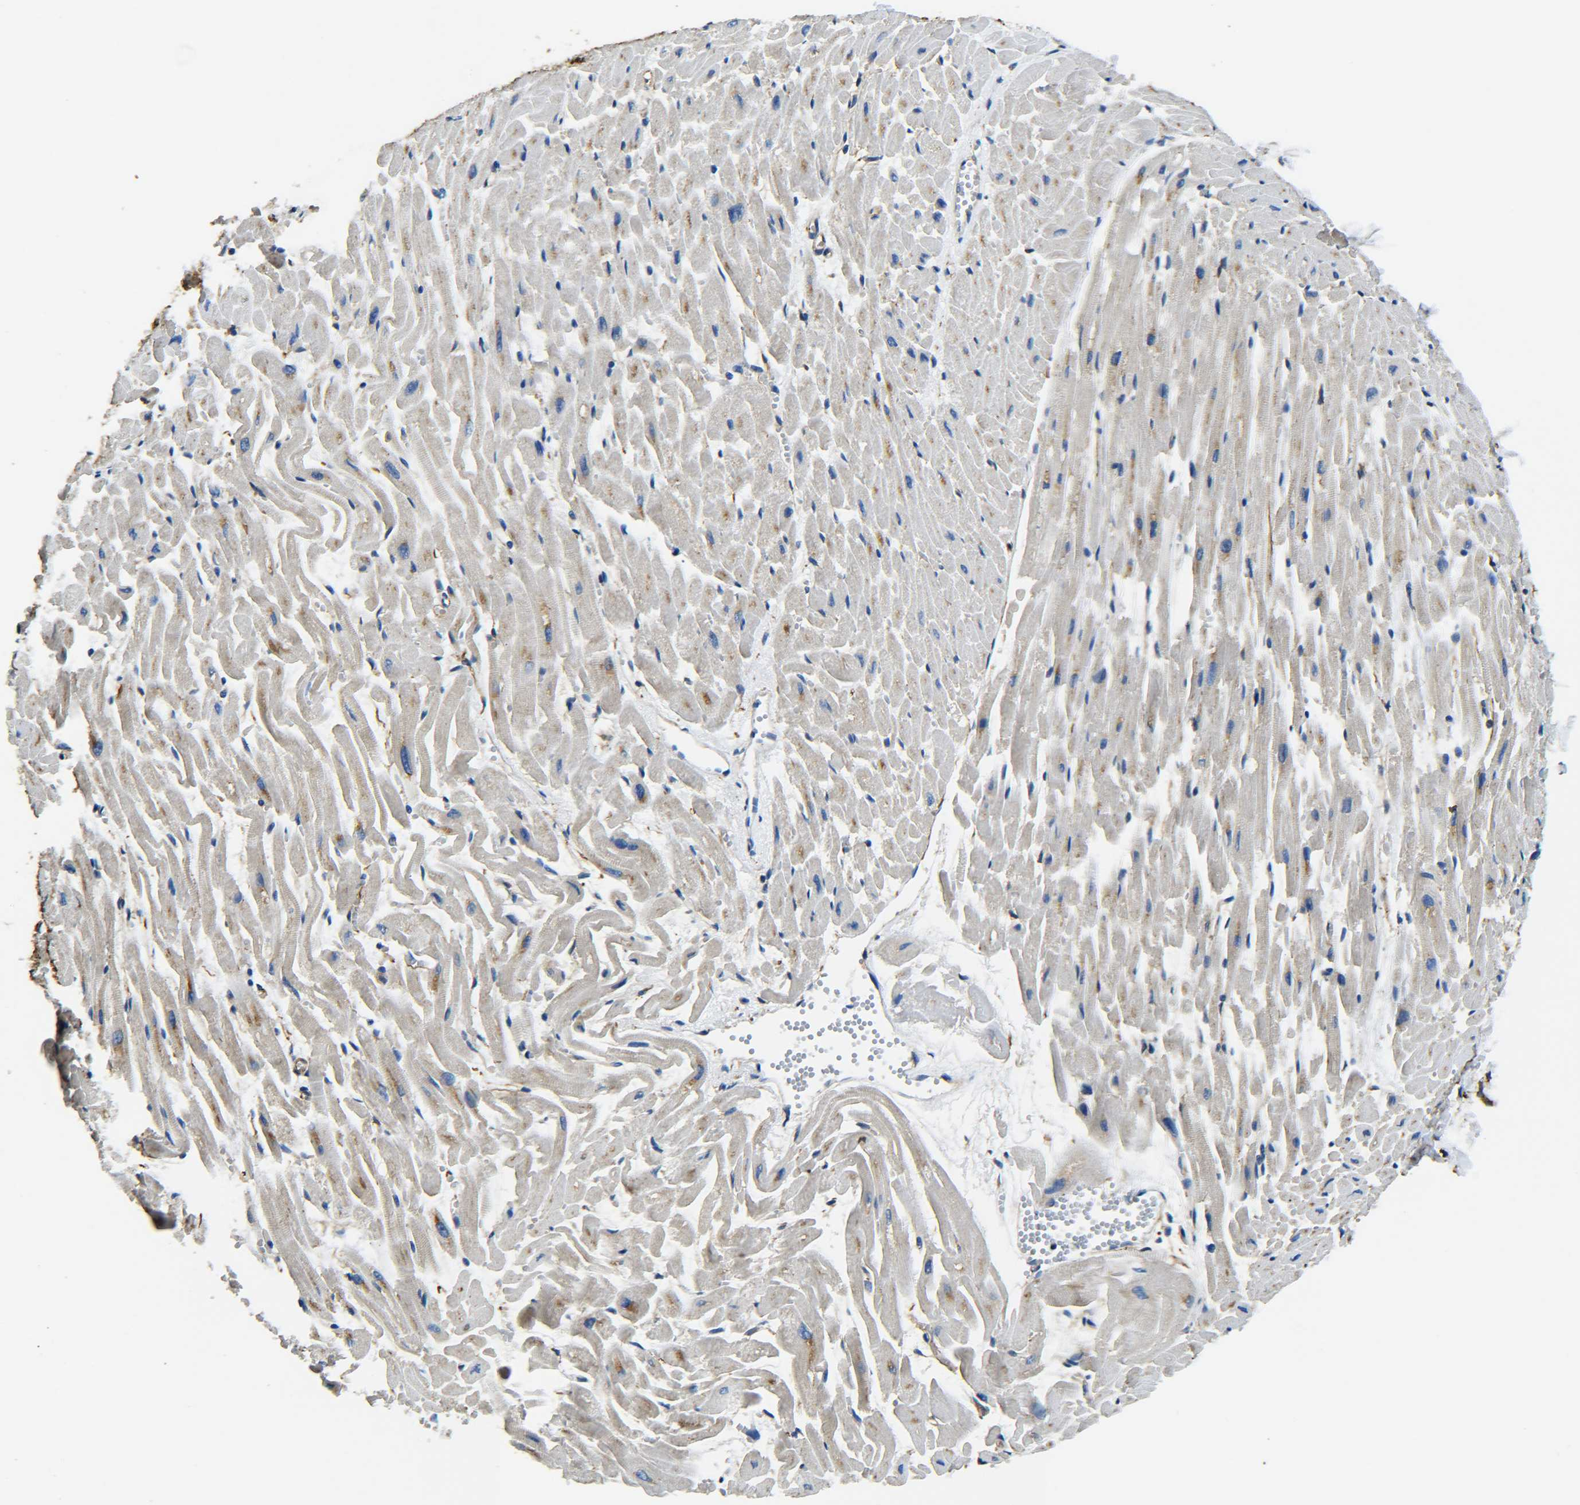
{"staining": {"intensity": "moderate", "quantity": "25%-75%", "location": "cytoplasmic/membranous"}, "tissue": "heart muscle", "cell_type": "Cardiomyocytes", "image_type": "normal", "snomed": [{"axis": "morphology", "description": "Normal tissue, NOS"}, {"axis": "topography", "description": "Heart"}], "caption": "DAB immunohistochemical staining of benign human heart muscle exhibits moderate cytoplasmic/membranous protein expression in about 25%-75% of cardiomyocytes.", "gene": "TUBB", "patient": {"sex": "female", "age": 19}}